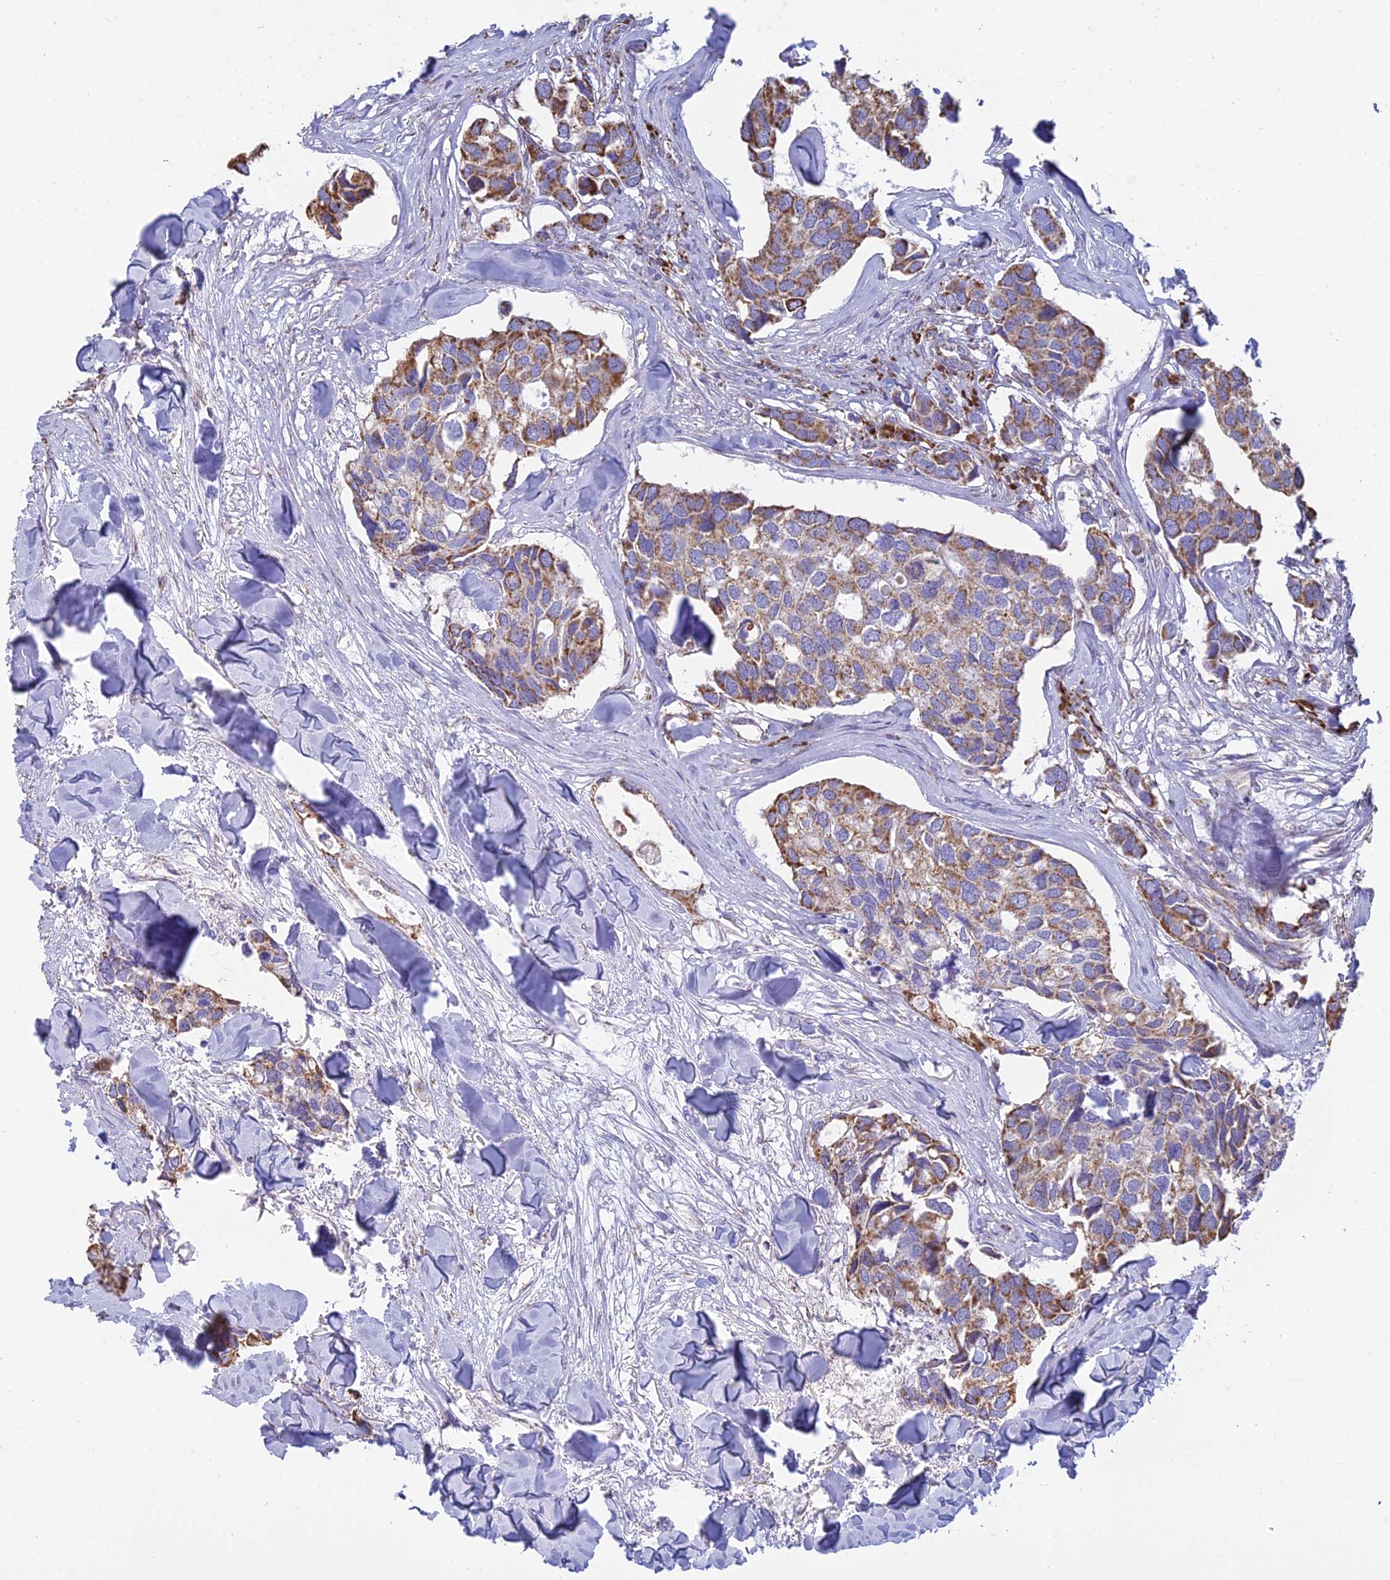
{"staining": {"intensity": "moderate", "quantity": ">75%", "location": "cytoplasmic/membranous"}, "tissue": "breast cancer", "cell_type": "Tumor cells", "image_type": "cancer", "snomed": [{"axis": "morphology", "description": "Duct carcinoma"}, {"axis": "topography", "description": "Breast"}], "caption": "Immunohistochemistry of breast cancer reveals medium levels of moderate cytoplasmic/membranous expression in about >75% of tumor cells.", "gene": "OR2W3", "patient": {"sex": "female", "age": 83}}